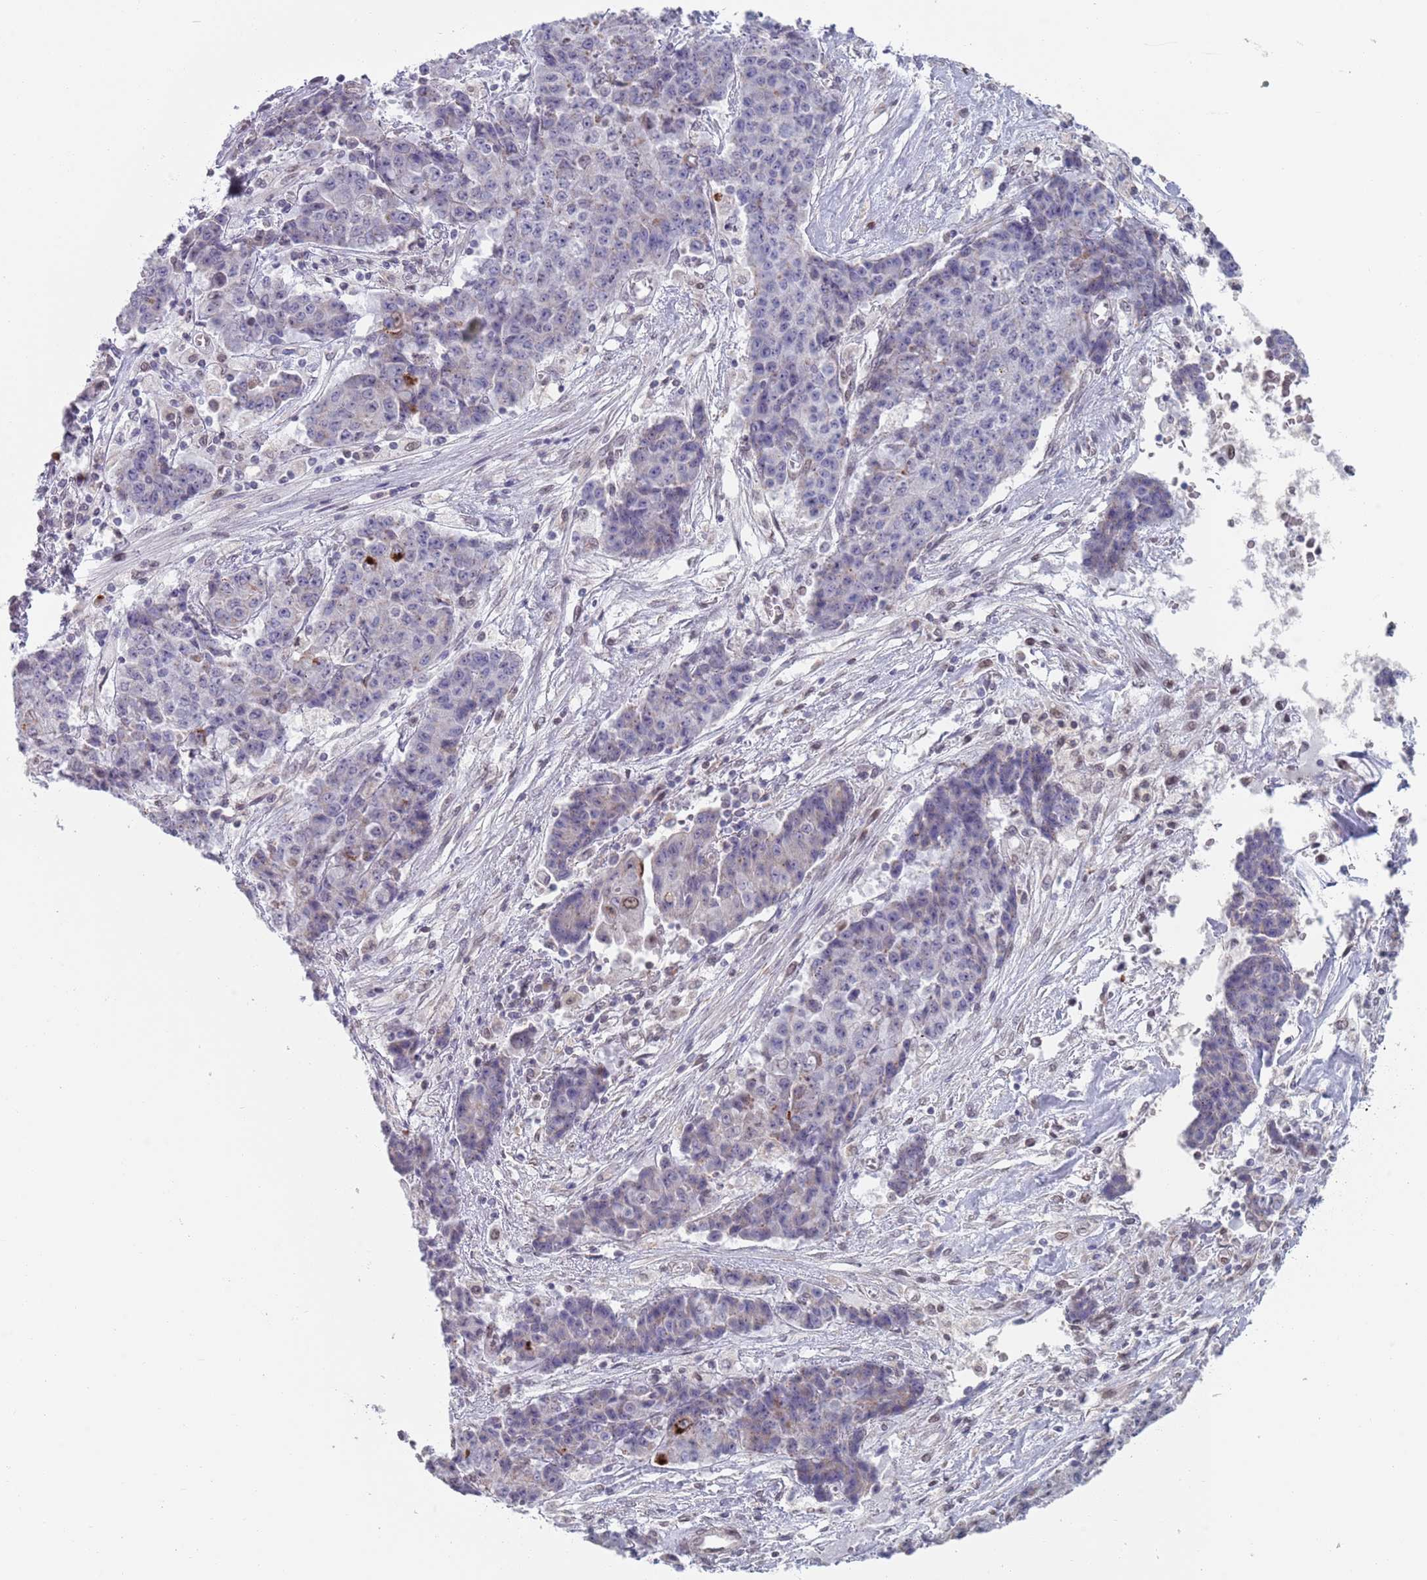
{"staining": {"intensity": "negative", "quantity": "none", "location": "none"}, "tissue": "ovarian cancer", "cell_type": "Tumor cells", "image_type": "cancer", "snomed": [{"axis": "morphology", "description": "Carcinoma, endometroid"}, {"axis": "topography", "description": "Ovary"}], "caption": "Tumor cells are negative for protein expression in human endometroid carcinoma (ovarian). (Stains: DAB IHC with hematoxylin counter stain, Microscopy: brightfield microscopy at high magnification).", "gene": "MFSD12", "patient": {"sex": "female", "age": 42}}